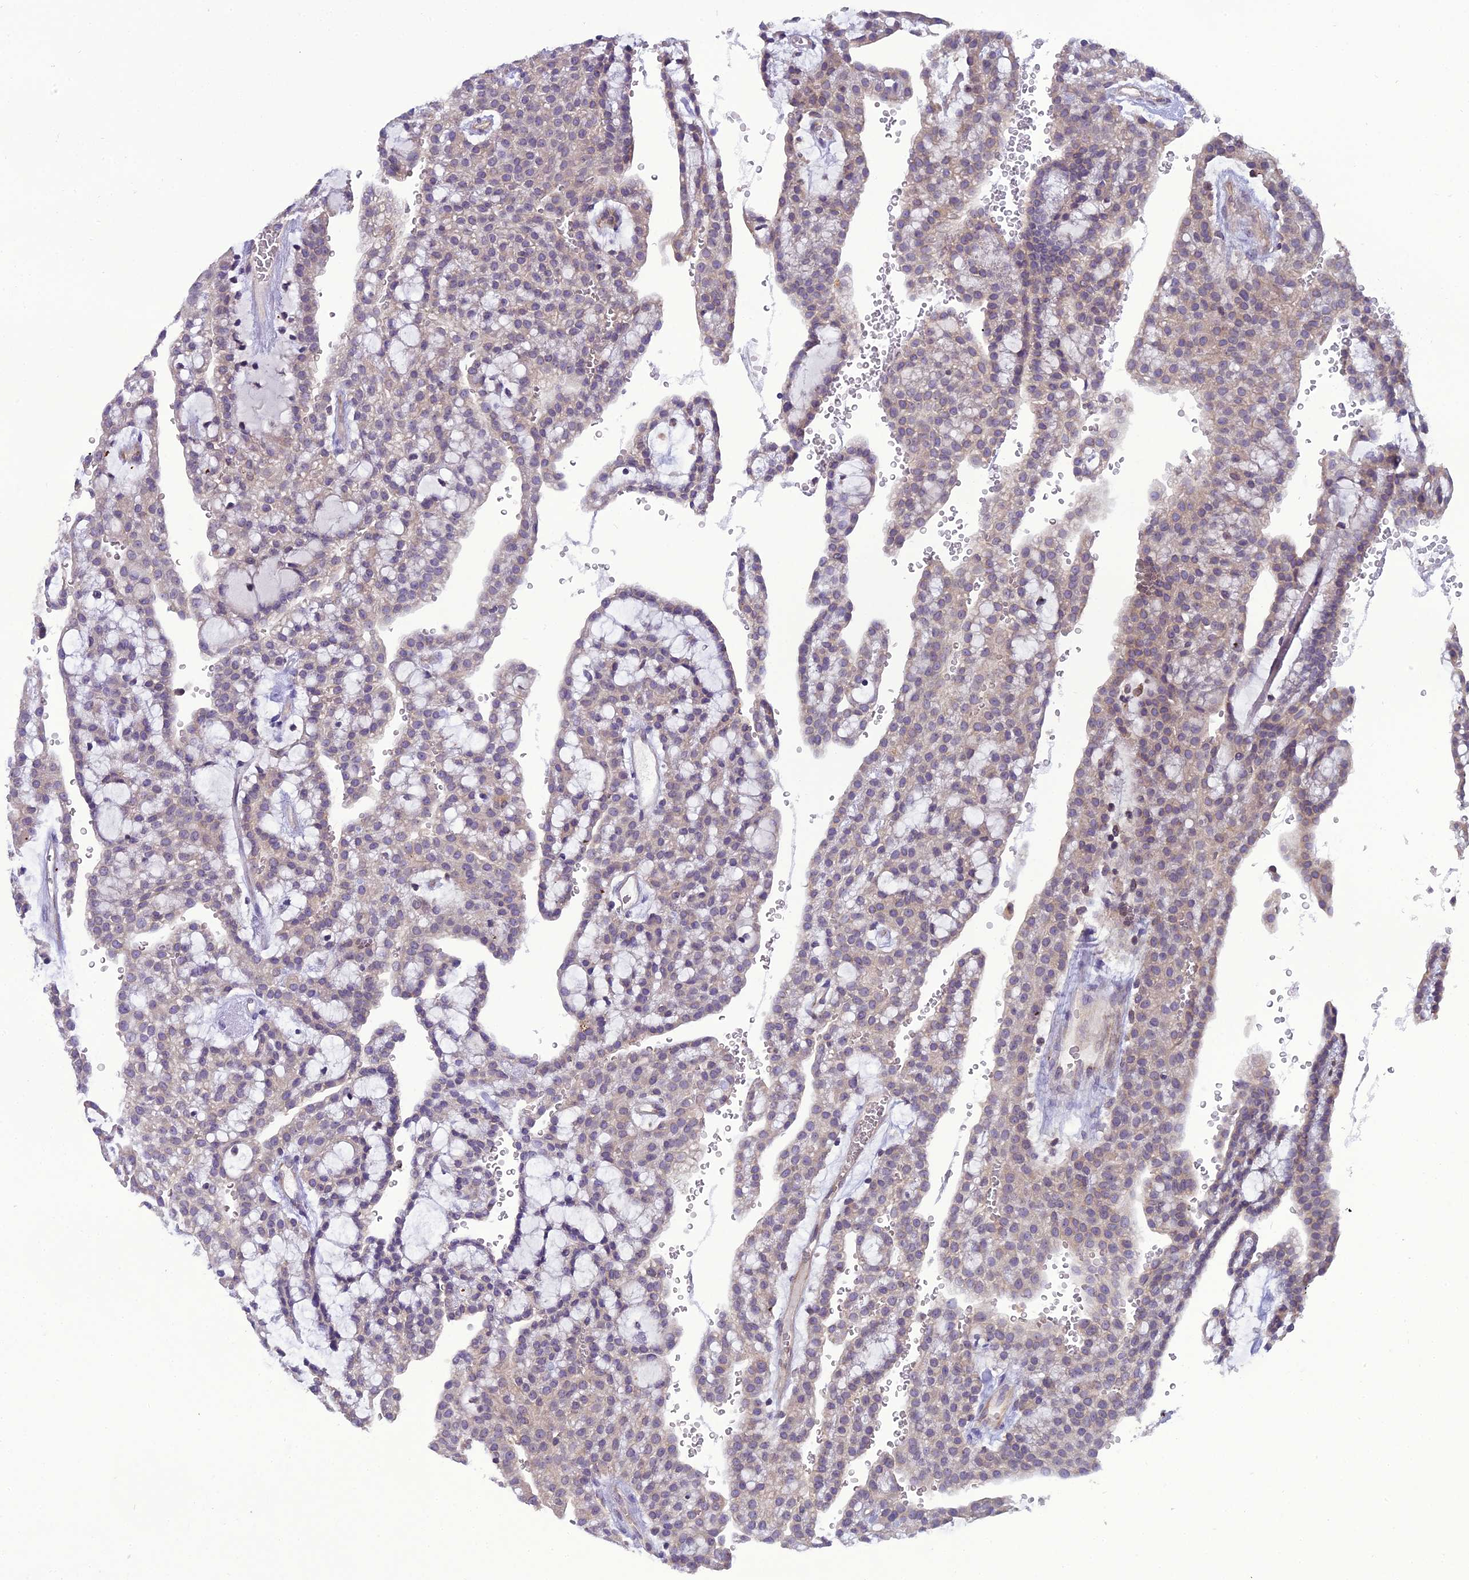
{"staining": {"intensity": "weak", "quantity": "<25%", "location": "cytoplasmic/membranous"}, "tissue": "renal cancer", "cell_type": "Tumor cells", "image_type": "cancer", "snomed": [{"axis": "morphology", "description": "Adenocarcinoma, NOS"}, {"axis": "topography", "description": "Kidney"}], "caption": "Immunohistochemistry (IHC) of human renal cancer (adenocarcinoma) exhibits no expression in tumor cells.", "gene": "GOLPH3", "patient": {"sex": "male", "age": 63}}